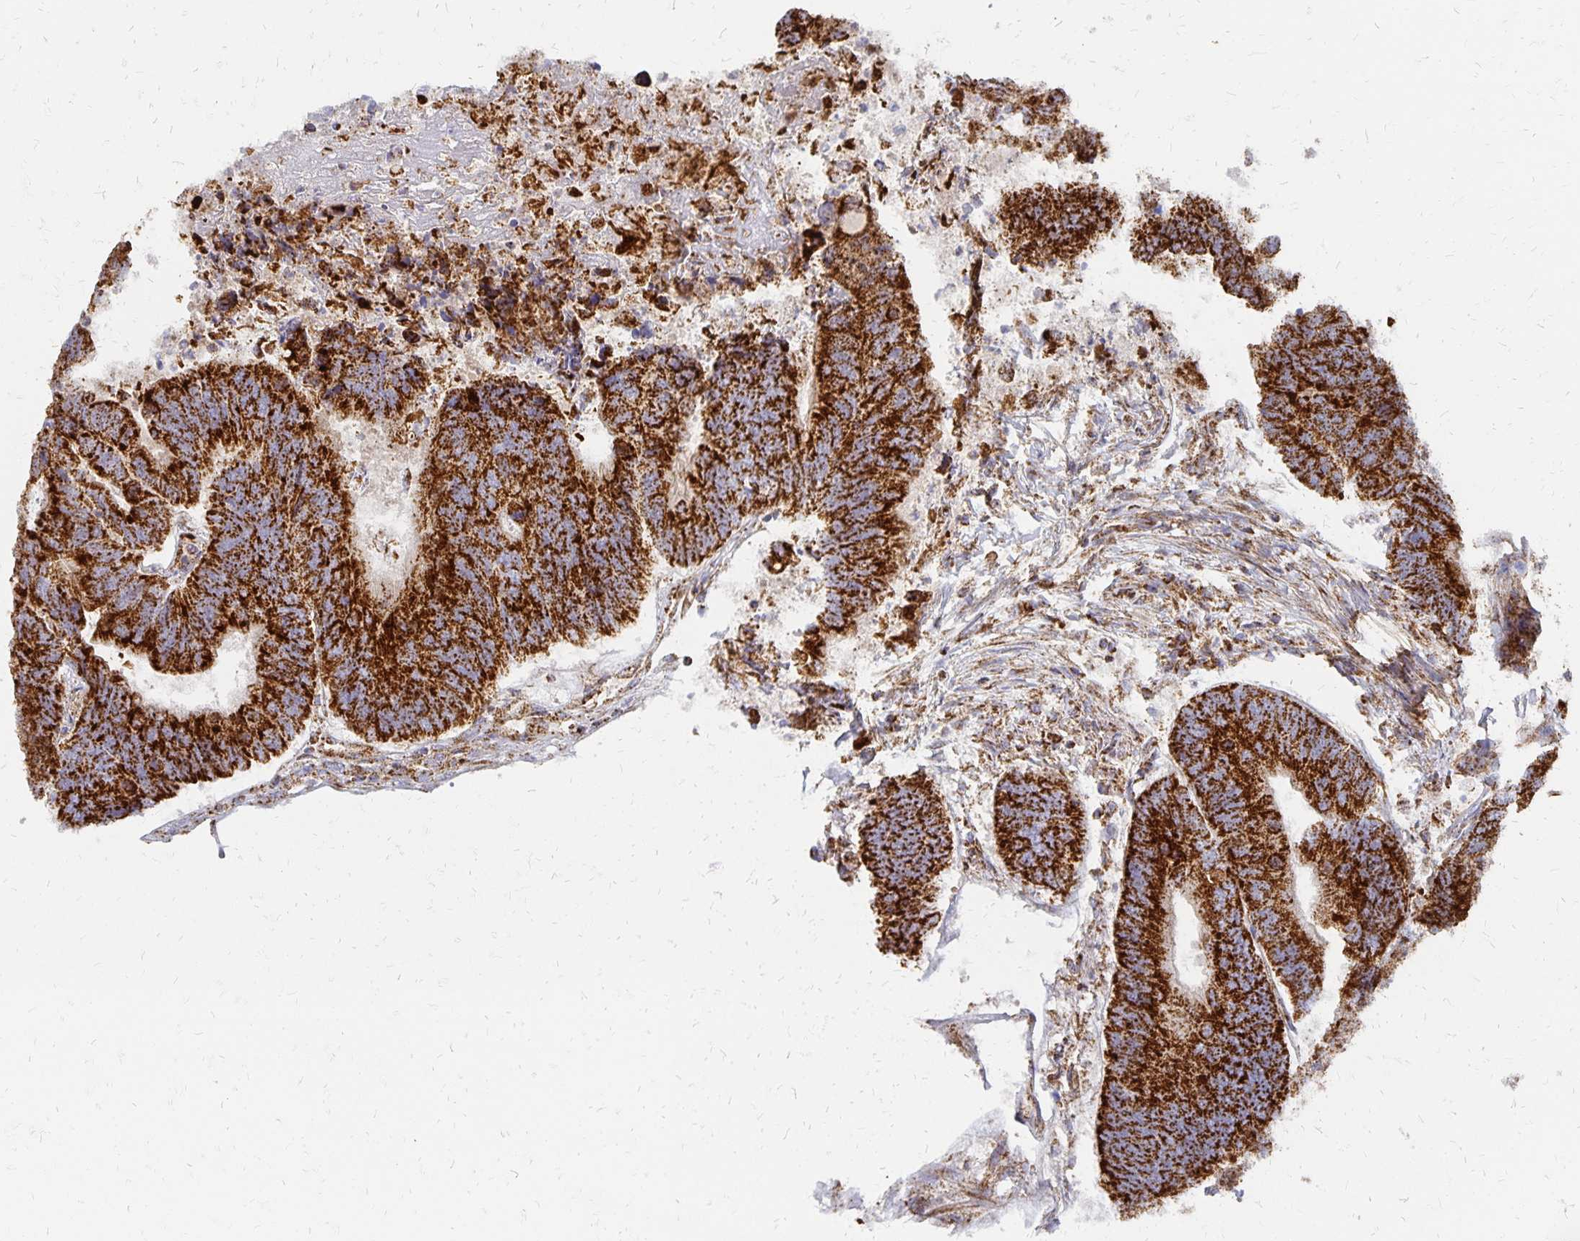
{"staining": {"intensity": "strong", "quantity": ">75%", "location": "cytoplasmic/membranous"}, "tissue": "colorectal cancer", "cell_type": "Tumor cells", "image_type": "cancer", "snomed": [{"axis": "morphology", "description": "Adenocarcinoma, NOS"}, {"axis": "topography", "description": "Colon"}], "caption": "Tumor cells display strong cytoplasmic/membranous staining in approximately >75% of cells in colorectal adenocarcinoma. The protein of interest is shown in brown color, while the nuclei are stained blue.", "gene": "STOML2", "patient": {"sex": "female", "age": 67}}